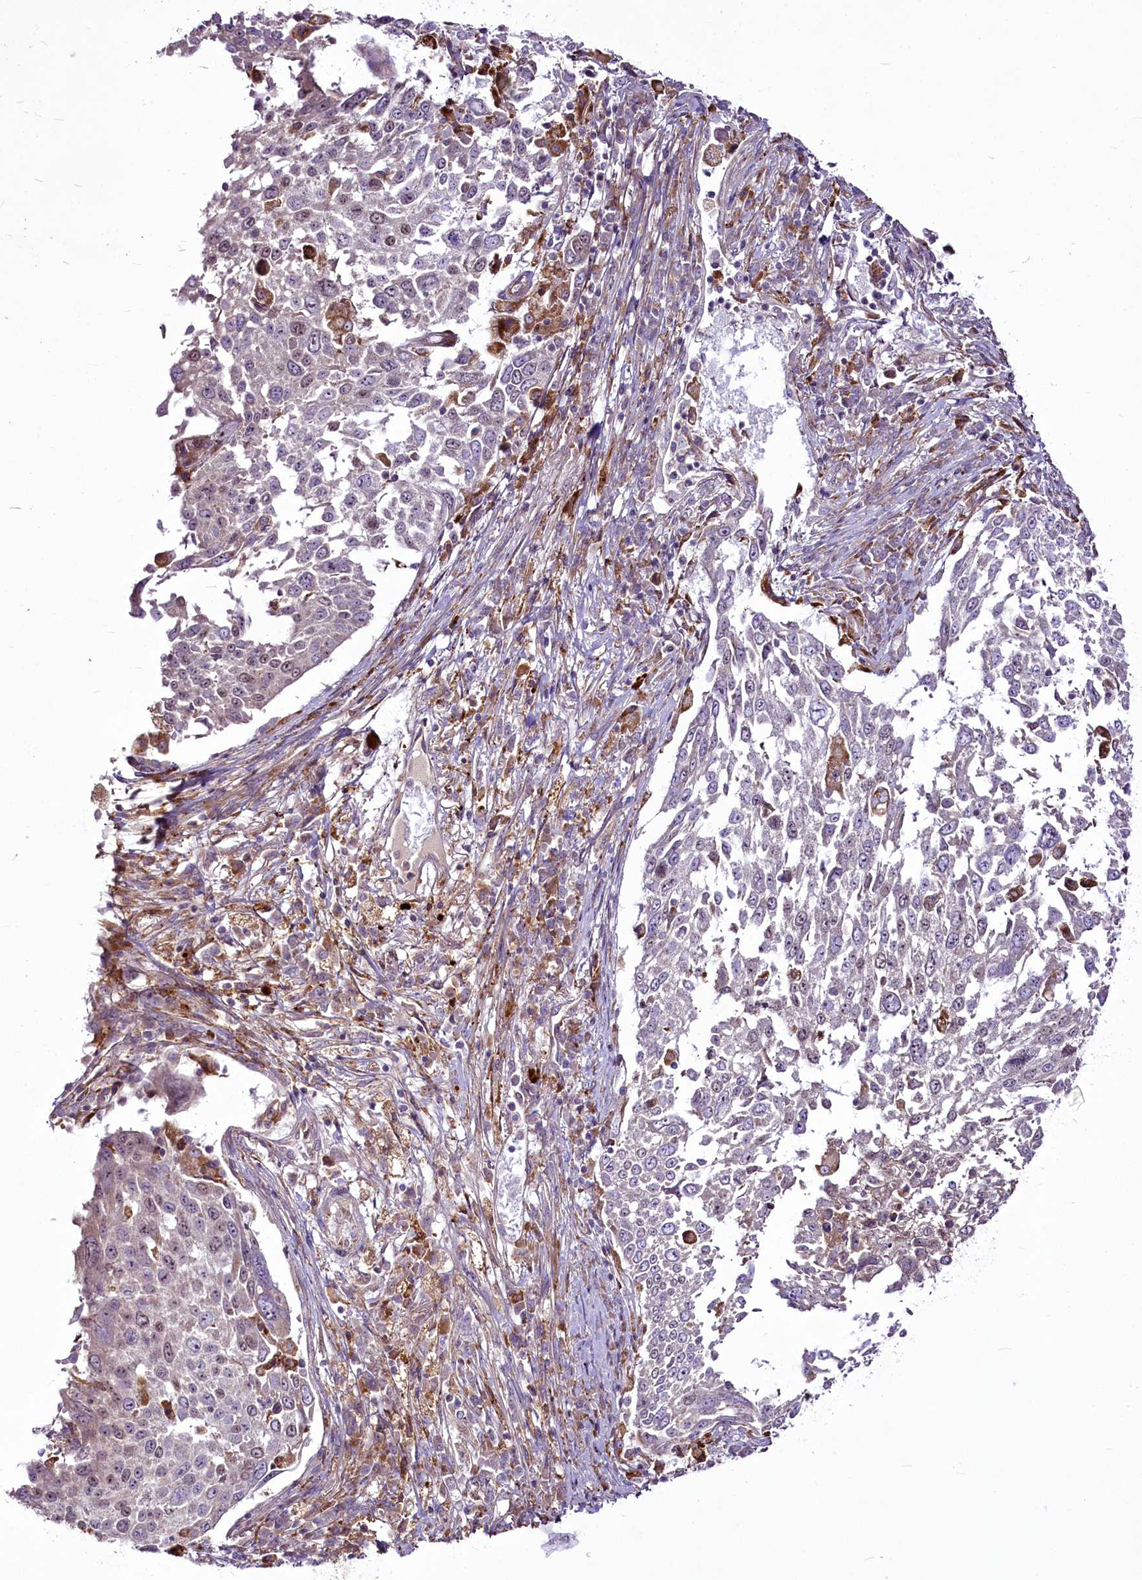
{"staining": {"intensity": "negative", "quantity": "none", "location": "none"}, "tissue": "lung cancer", "cell_type": "Tumor cells", "image_type": "cancer", "snomed": [{"axis": "morphology", "description": "Squamous cell carcinoma, NOS"}, {"axis": "topography", "description": "Lung"}], "caption": "Immunohistochemical staining of lung cancer (squamous cell carcinoma) displays no significant positivity in tumor cells. Nuclei are stained in blue.", "gene": "RSBN1", "patient": {"sex": "male", "age": 65}}